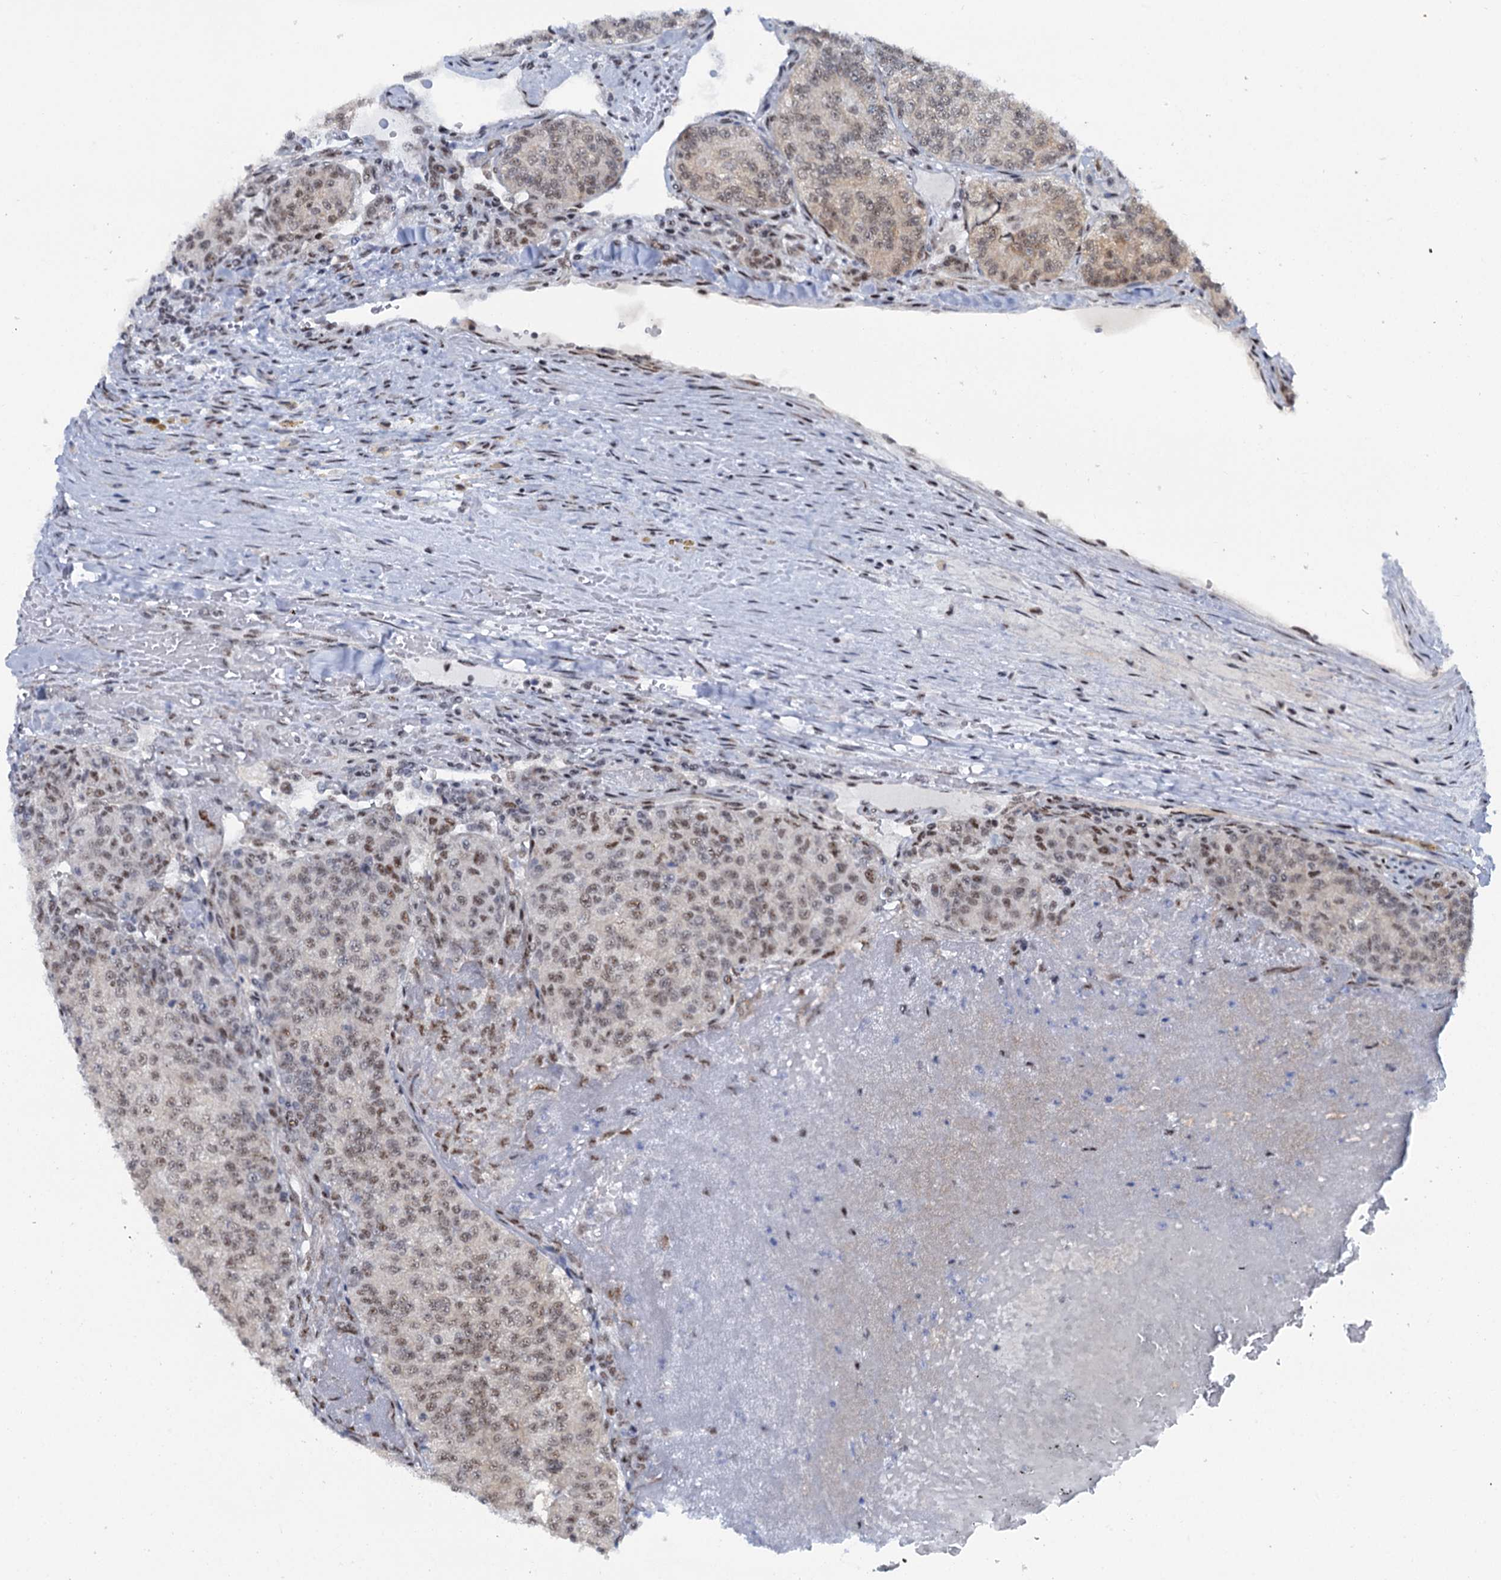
{"staining": {"intensity": "moderate", "quantity": ">75%", "location": "nuclear"}, "tissue": "renal cancer", "cell_type": "Tumor cells", "image_type": "cancer", "snomed": [{"axis": "morphology", "description": "Adenocarcinoma, NOS"}, {"axis": "topography", "description": "Kidney"}], "caption": "Renal adenocarcinoma stained with a protein marker shows moderate staining in tumor cells.", "gene": "SREK1", "patient": {"sex": "female", "age": 63}}